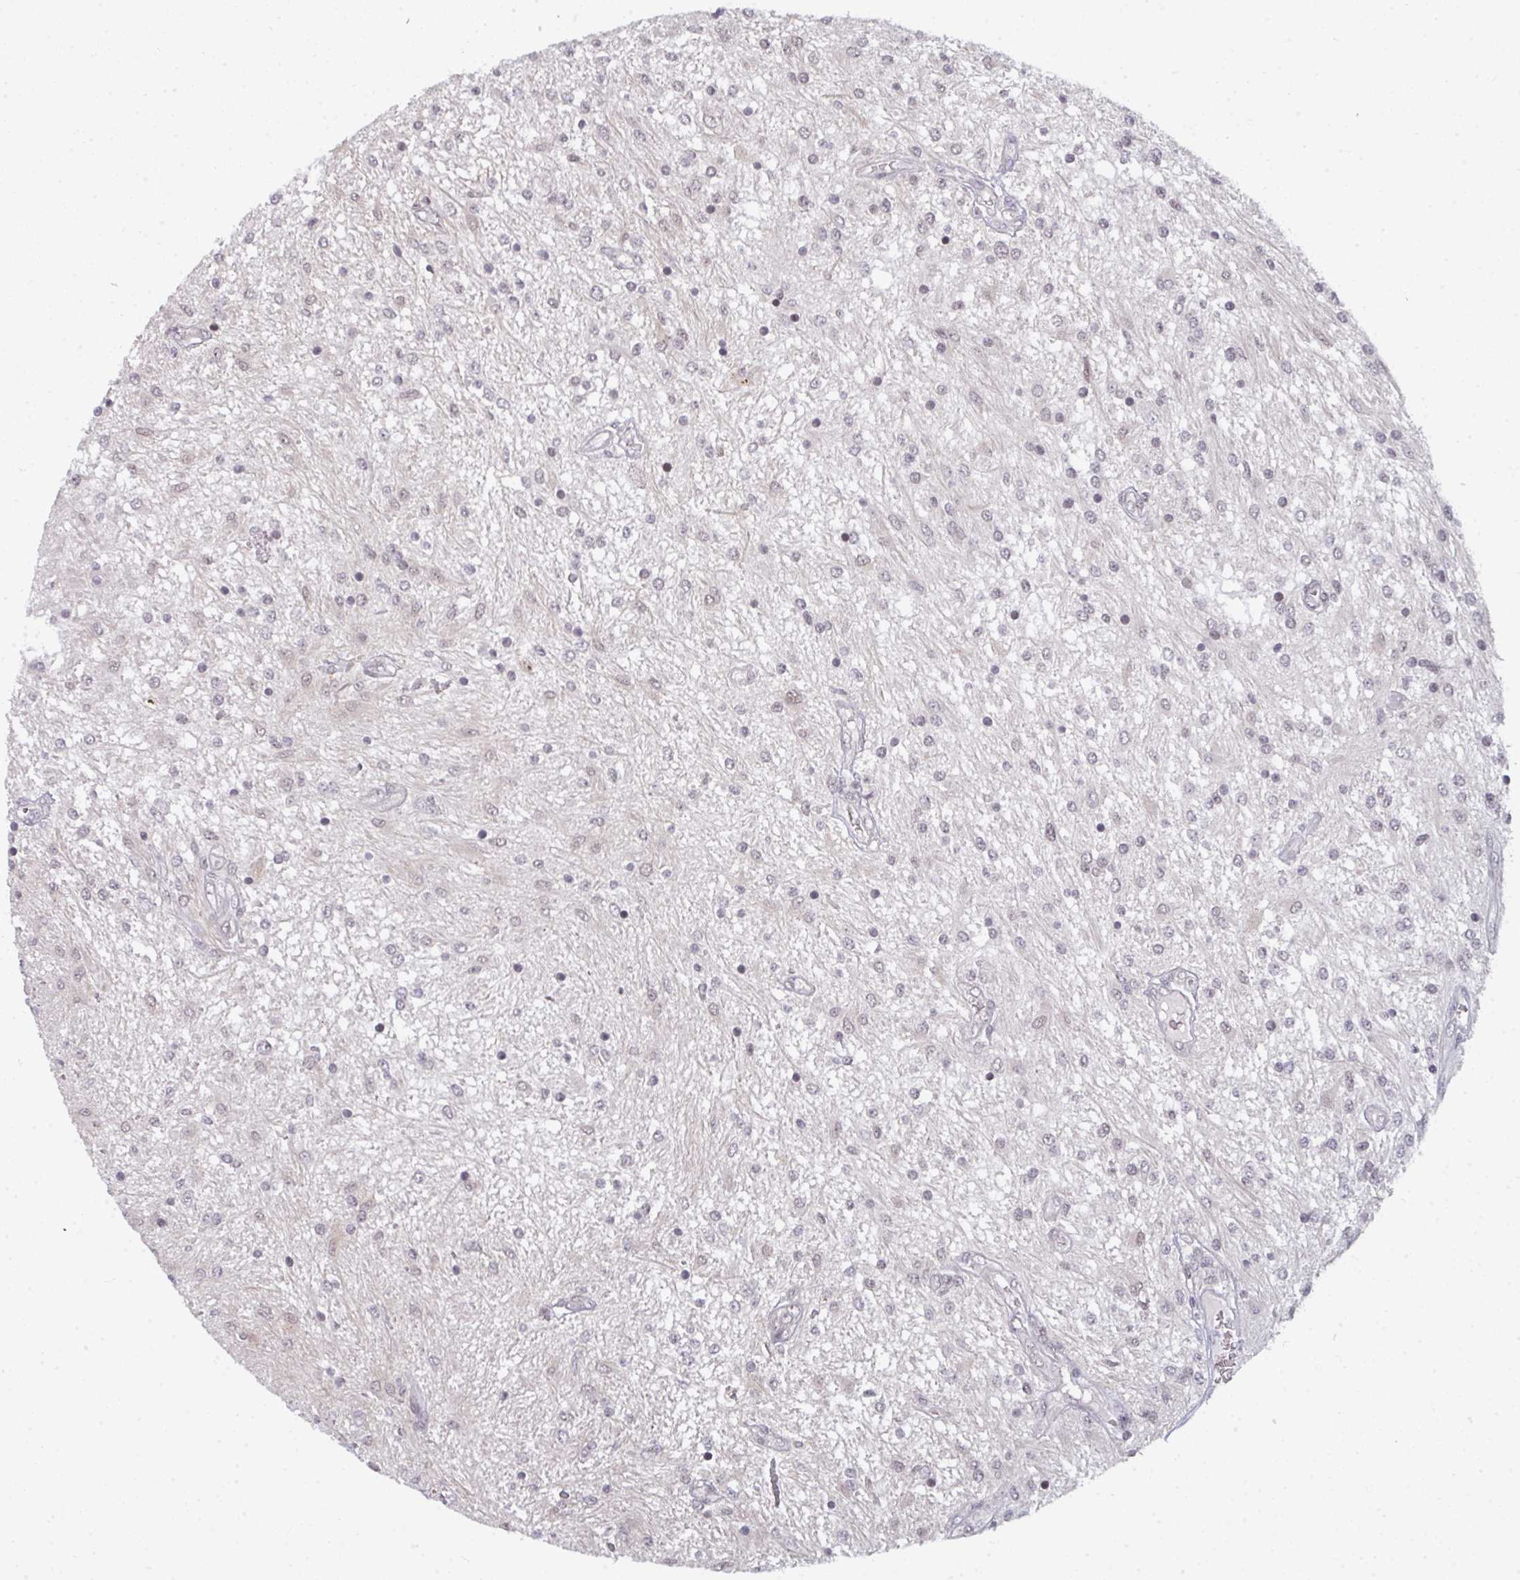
{"staining": {"intensity": "negative", "quantity": "none", "location": "none"}, "tissue": "glioma", "cell_type": "Tumor cells", "image_type": "cancer", "snomed": [{"axis": "morphology", "description": "Glioma, malignant, Low grade"}, {"axis": "topography", "description": "Cerebellum"}], "caption": "The micrograph reveals no significant positivity in tumor cells of glioma.", "gene": "ATF1", "patient": {"sex": "female", "age": 14}}